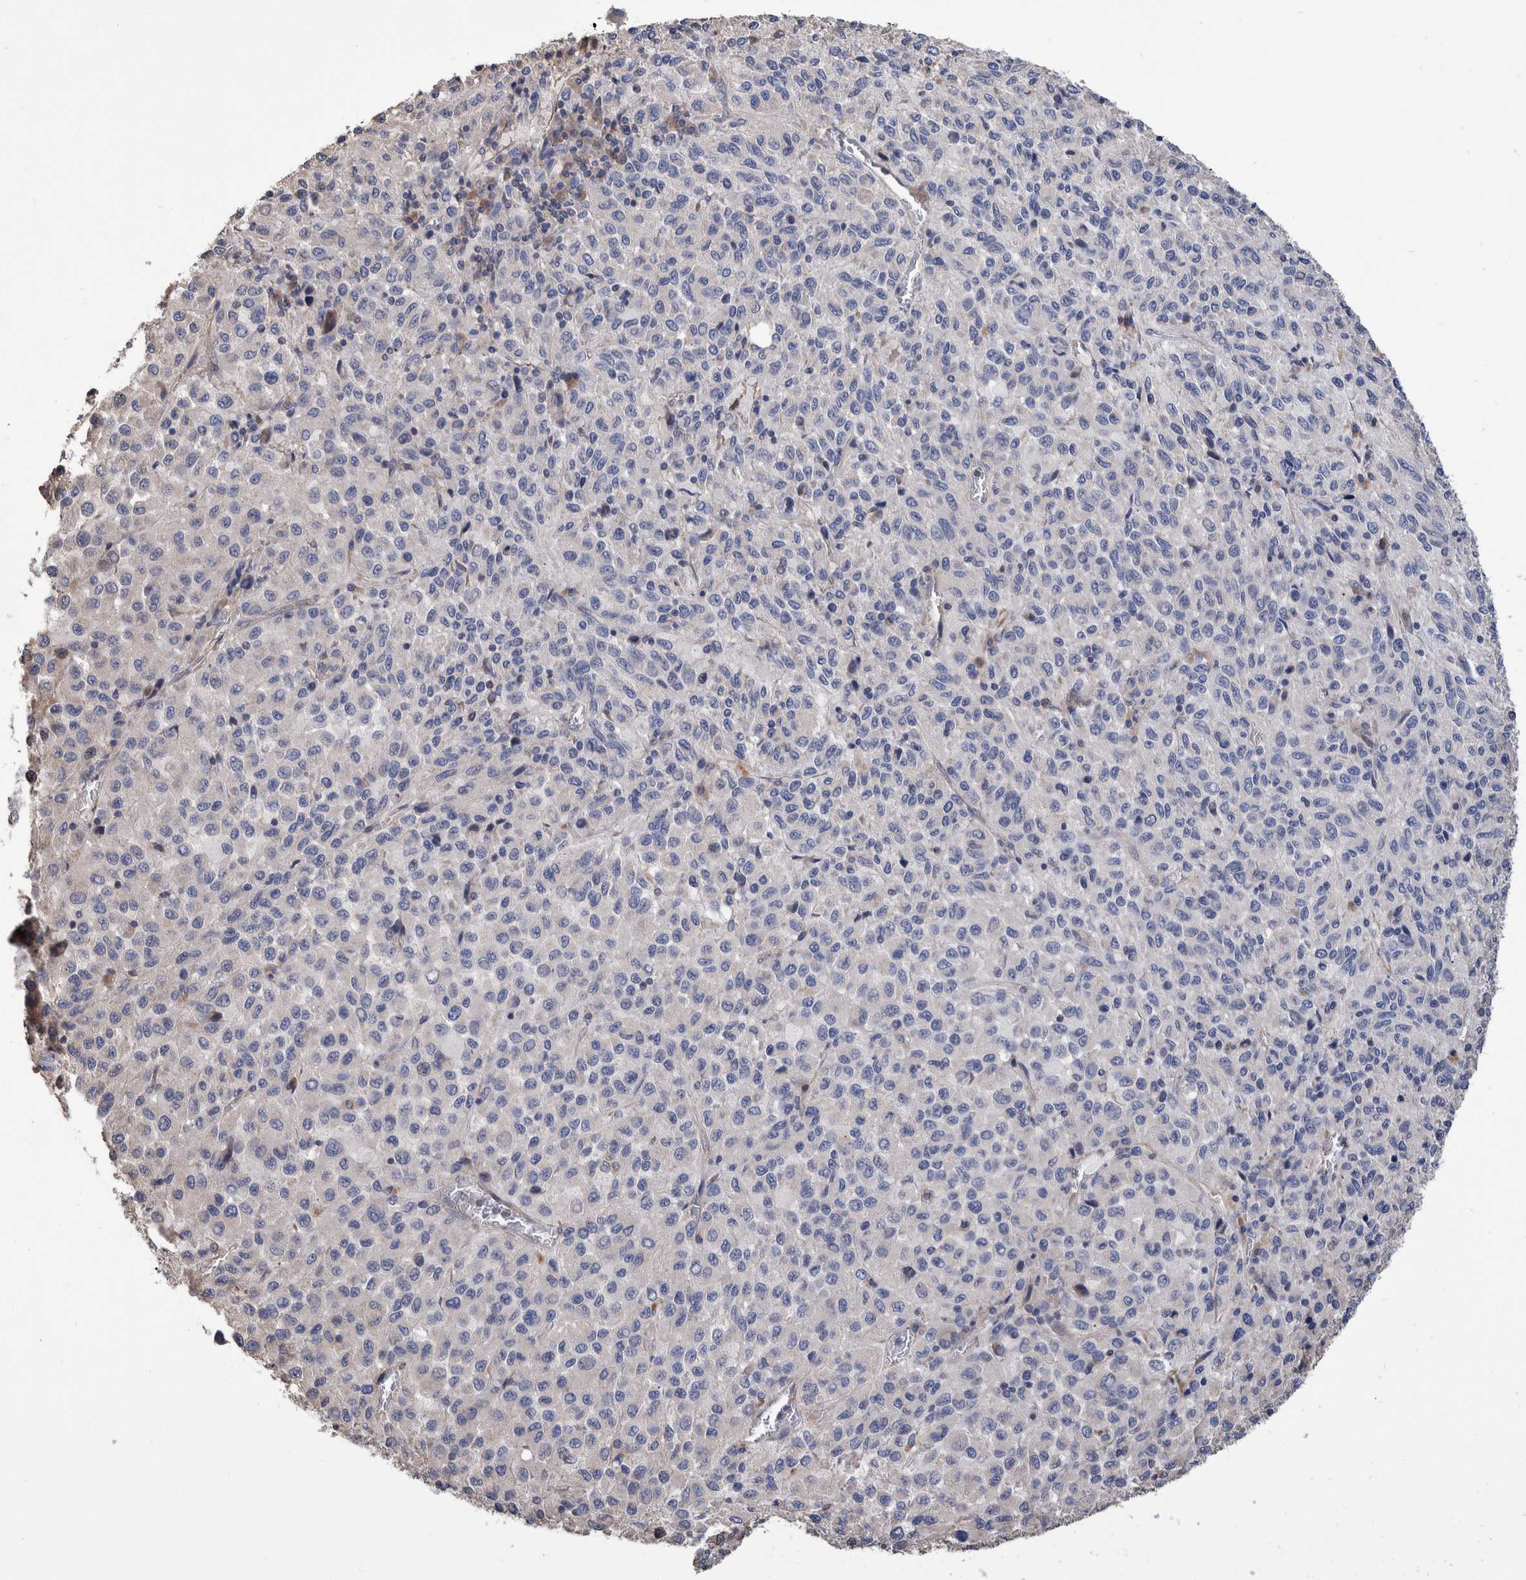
{"staining": {"intensity": "negative", "quantity": "none", "location": "none"}, "tissue": "melanoma", "cell_type": "Tumor cells", "image_type": "cancer", "snomed": [{"axis": "morphology", "description": "Malignant melanoma, Metastatic site"}, {"axis": "topography", "description": "Lung"}], "caption": "Immunohistochemistry (IHC) of malignant melanoma (metastatic site) exhibits no positivity in tumor cells. (Stains: DAB (3,3'-diaminobenzidine) immunohistochemistry (IHC) with hematoxylin counter stain, Microscopy: brightfield microscopy at high magnification).", "gene": "SLC45A4", "patient": {"sex": "male", "age": 64}}